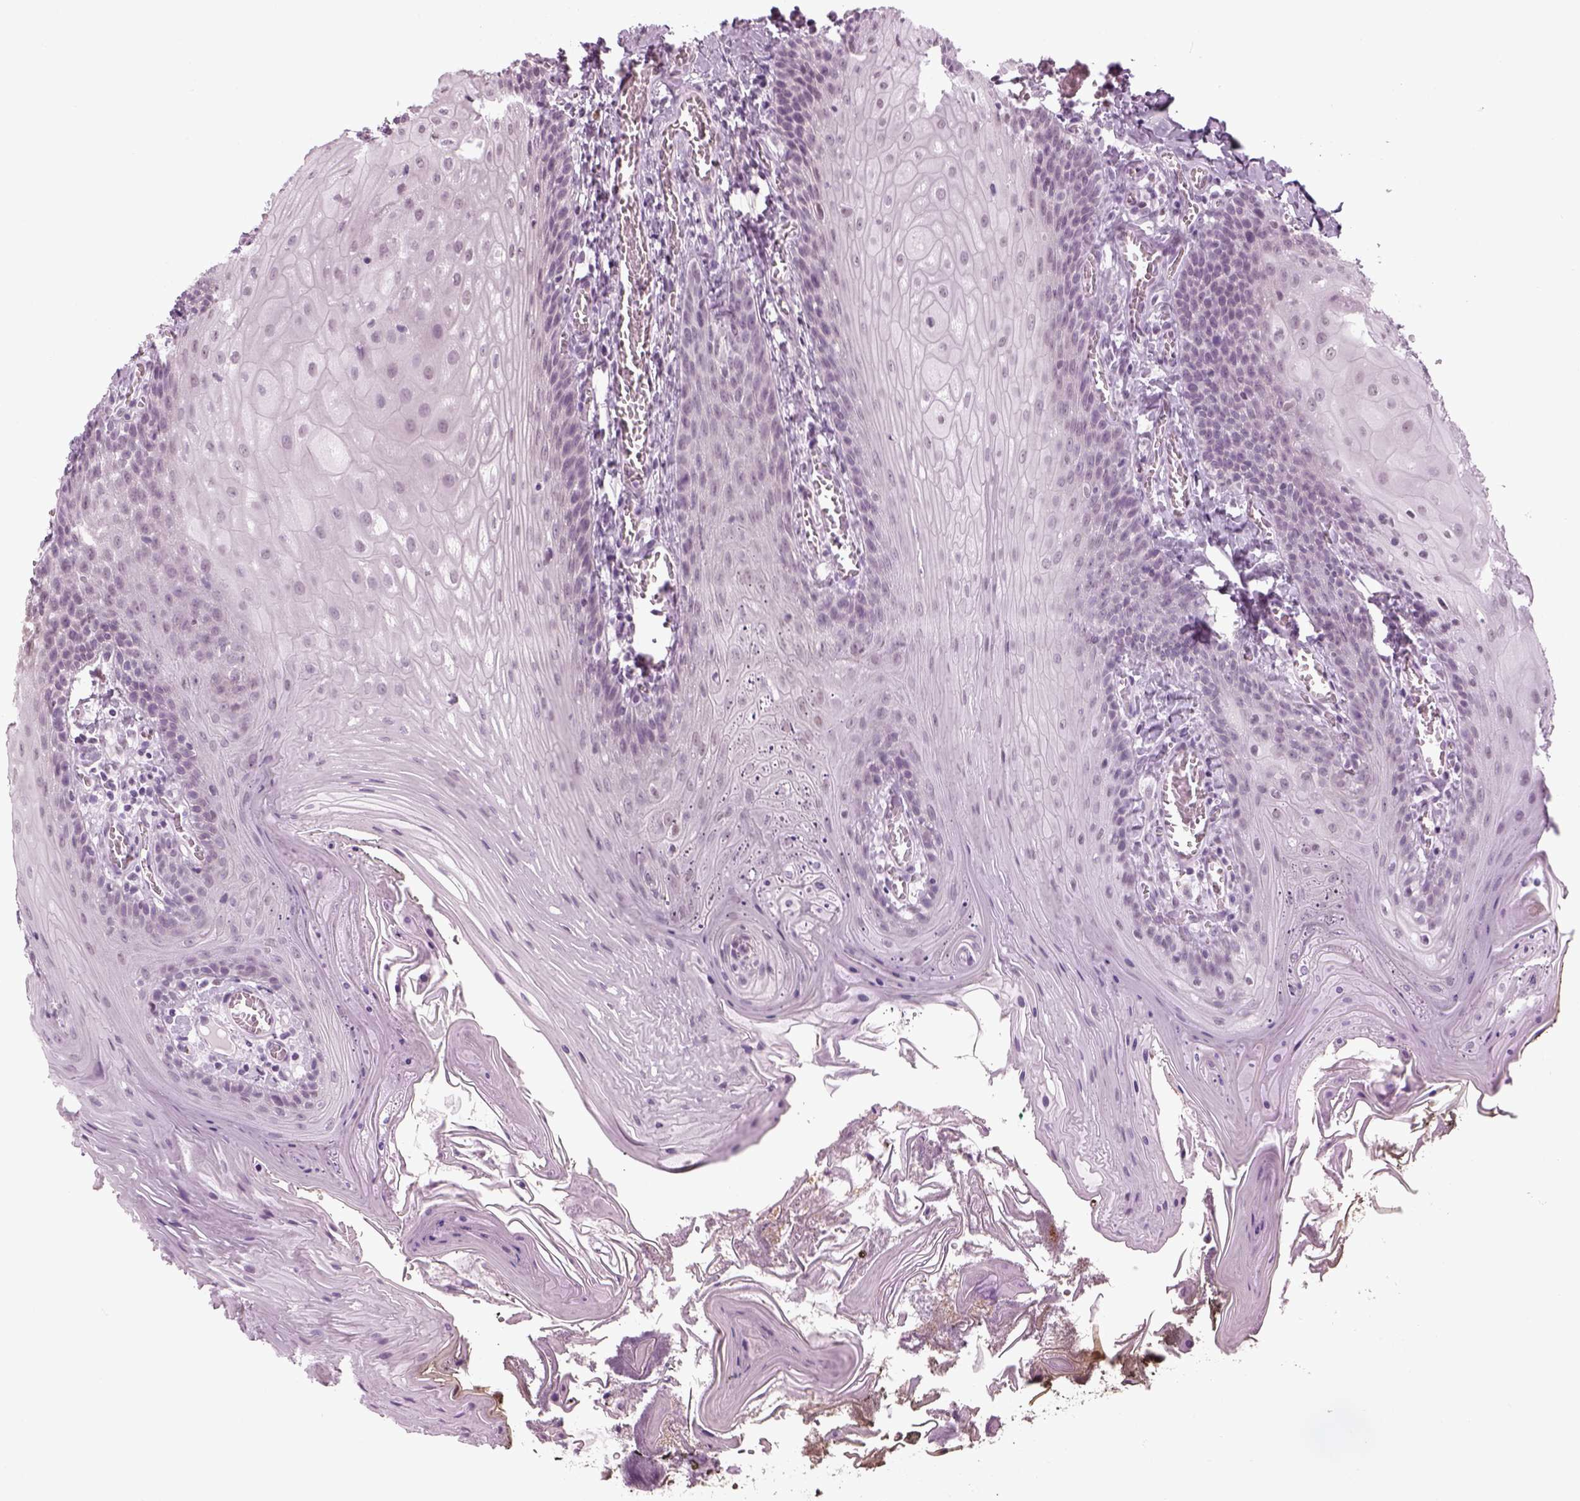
{"staining": {"intensity": "negative", "quantity": "none", "location": "none"}, "tissue": "oral mucosa", "cell_type": "Squamous epithelial cells", "image_type": "normal", "snomed": [{"axis": "morphology", "description": "Normal tissue, NOS"}, {"axis": "topography", "description": "Oral tissue"}], "caption": "This is an immunohistochemistry histopathology image of benign oral mucosa. There is no staining in squamous epithelial cells.", "gene": "KCNG2", "patient": {"sex": "male", "age": 9}}